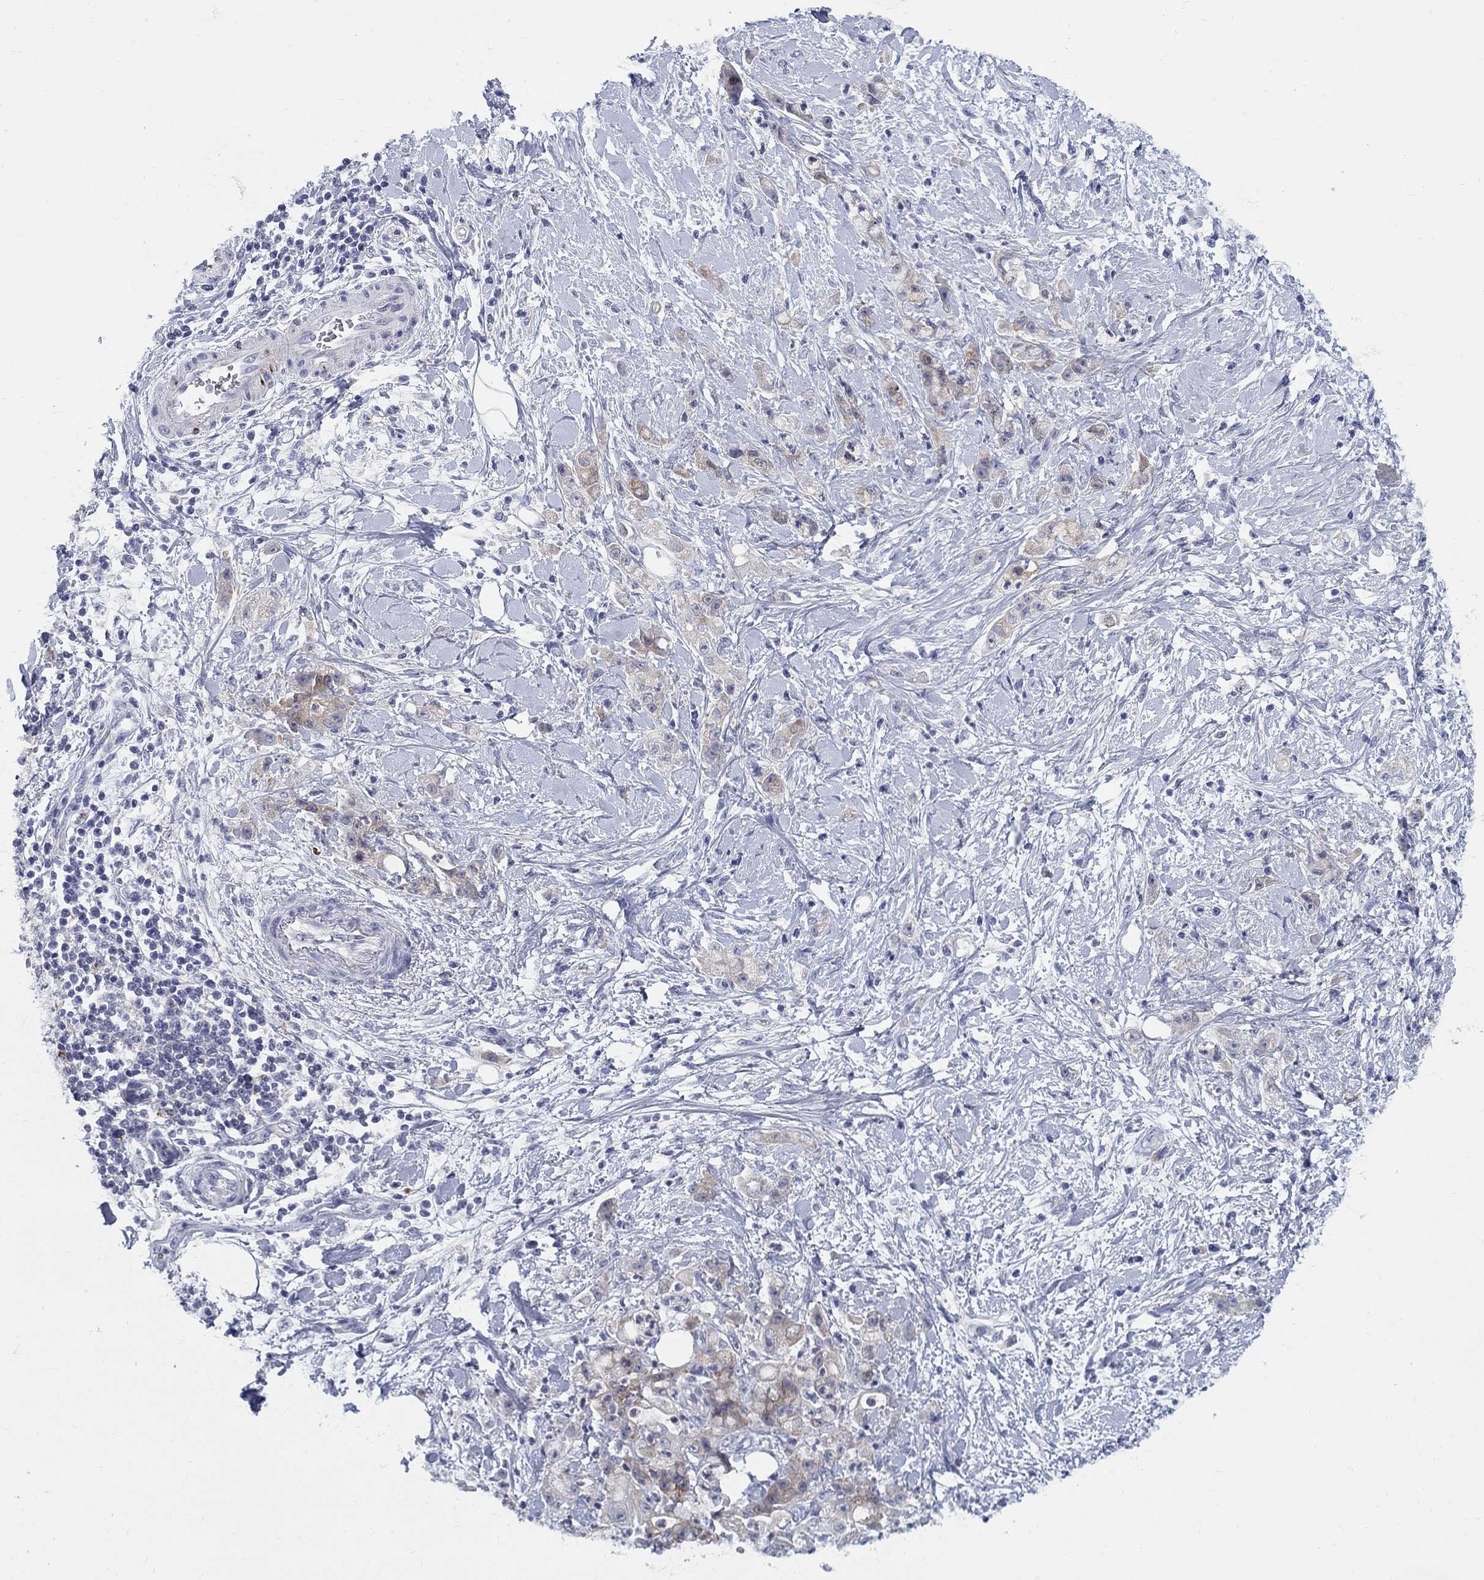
{"staining": {"intensity": "weak", "quantity": "<25%", "location": "cytoplasmic/membranous"}, "tissue": "stomach cancer", "cell_type": "Tumor cells", "image_type": "cancer", "snomed": [{"axis": "morphology", "description": "Adenocarcinoma, NOS"}, {"axis": "topography", "description": "Stomach"}], "caption": "This is a image of immunohistochemistry staining of stomach cancer (adenocarcinoma), which shows no expression in tumor cells.", "gene": "RAP1GAP", "patient": {"sex": "male", "age": 58}}